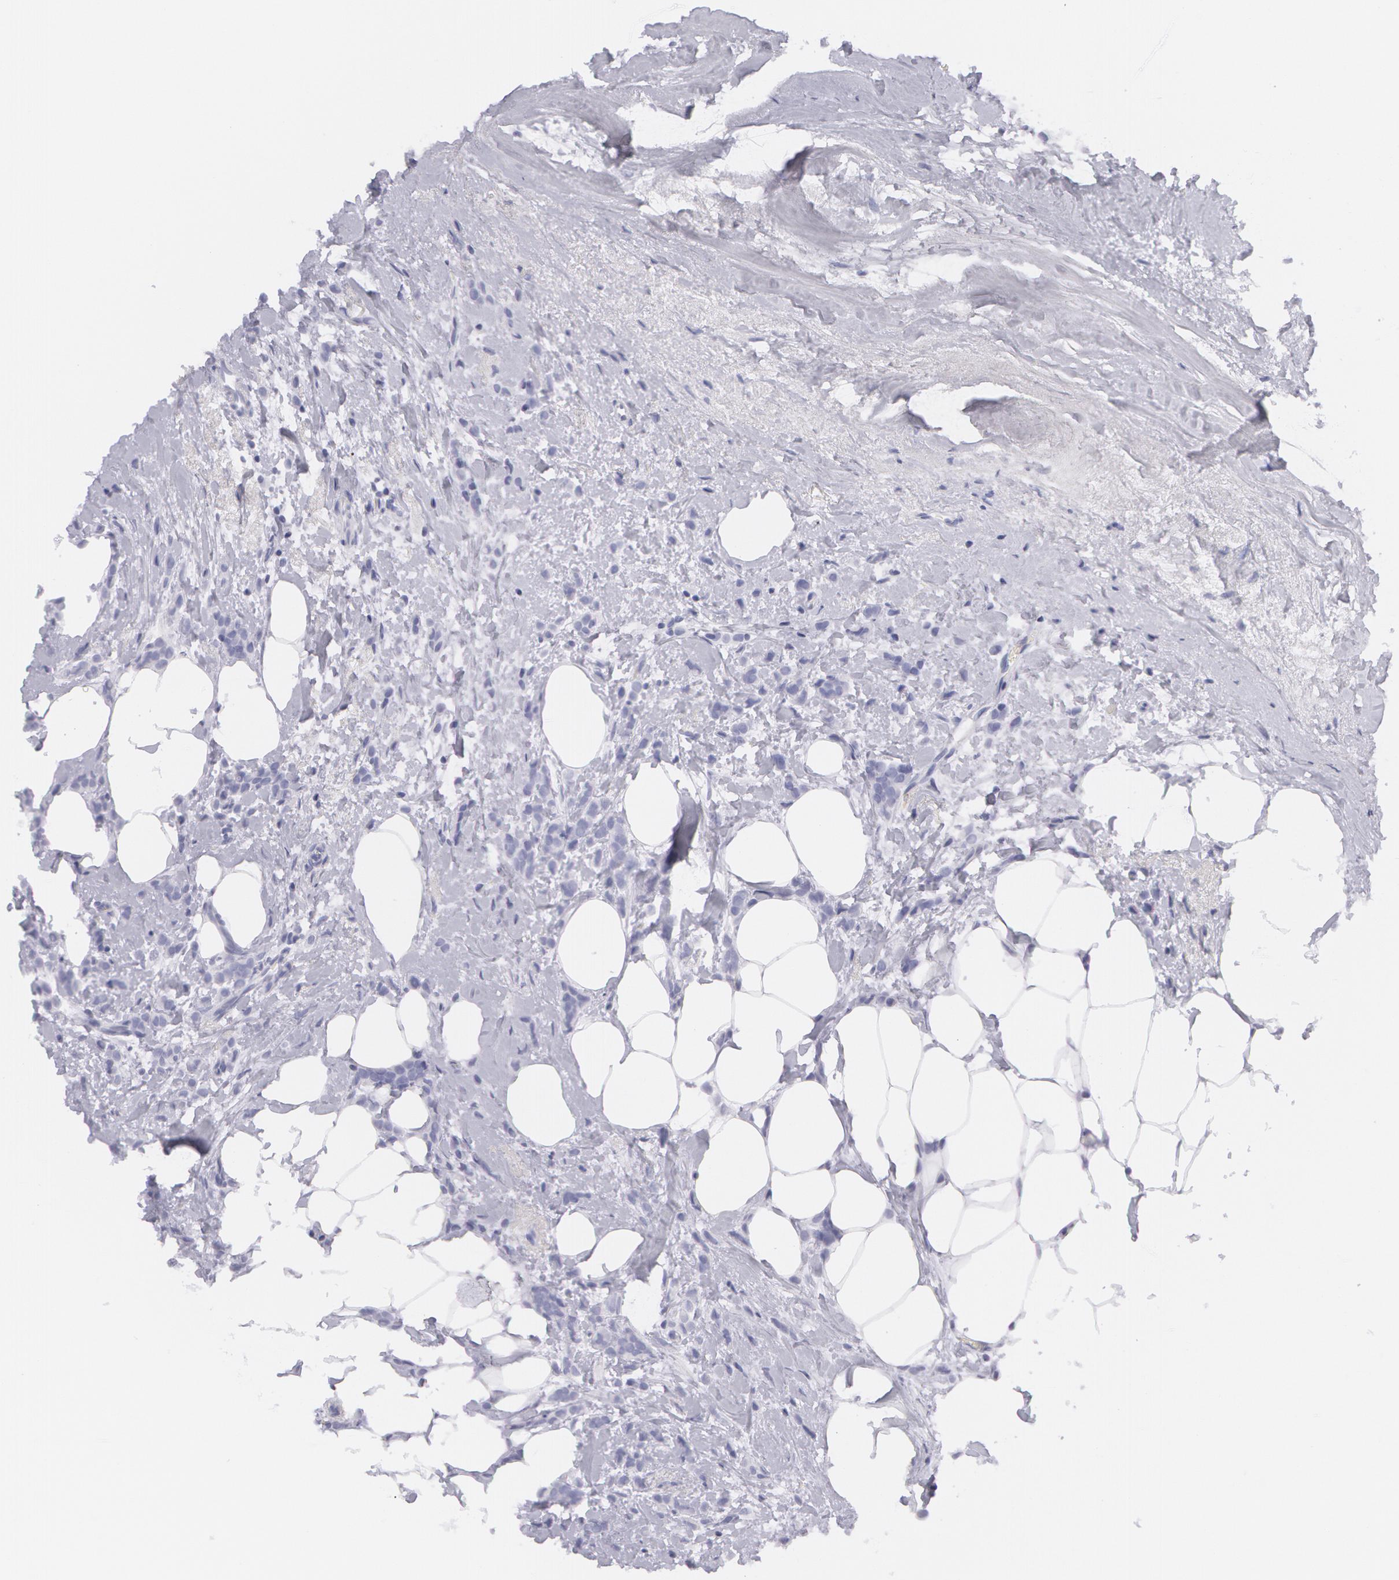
{"staining": {"intensity": "negative", "quantity": "none", "location": "none"}, "tissue": "breast cancer", "cell_type": "Tumor cells", "image_type": "cancer", "snomed": [{"axis": "morphology", "description": "Lobular carcinoma"}, {"axis": "topography", "description": "Breast"}], "caption": "Immunohistochemical staining of human breast lobular carcinoma exhibits no significant staining in tumor cells.", "gene": "AMACR", "patient": {"sex": "female", "age": 56}}